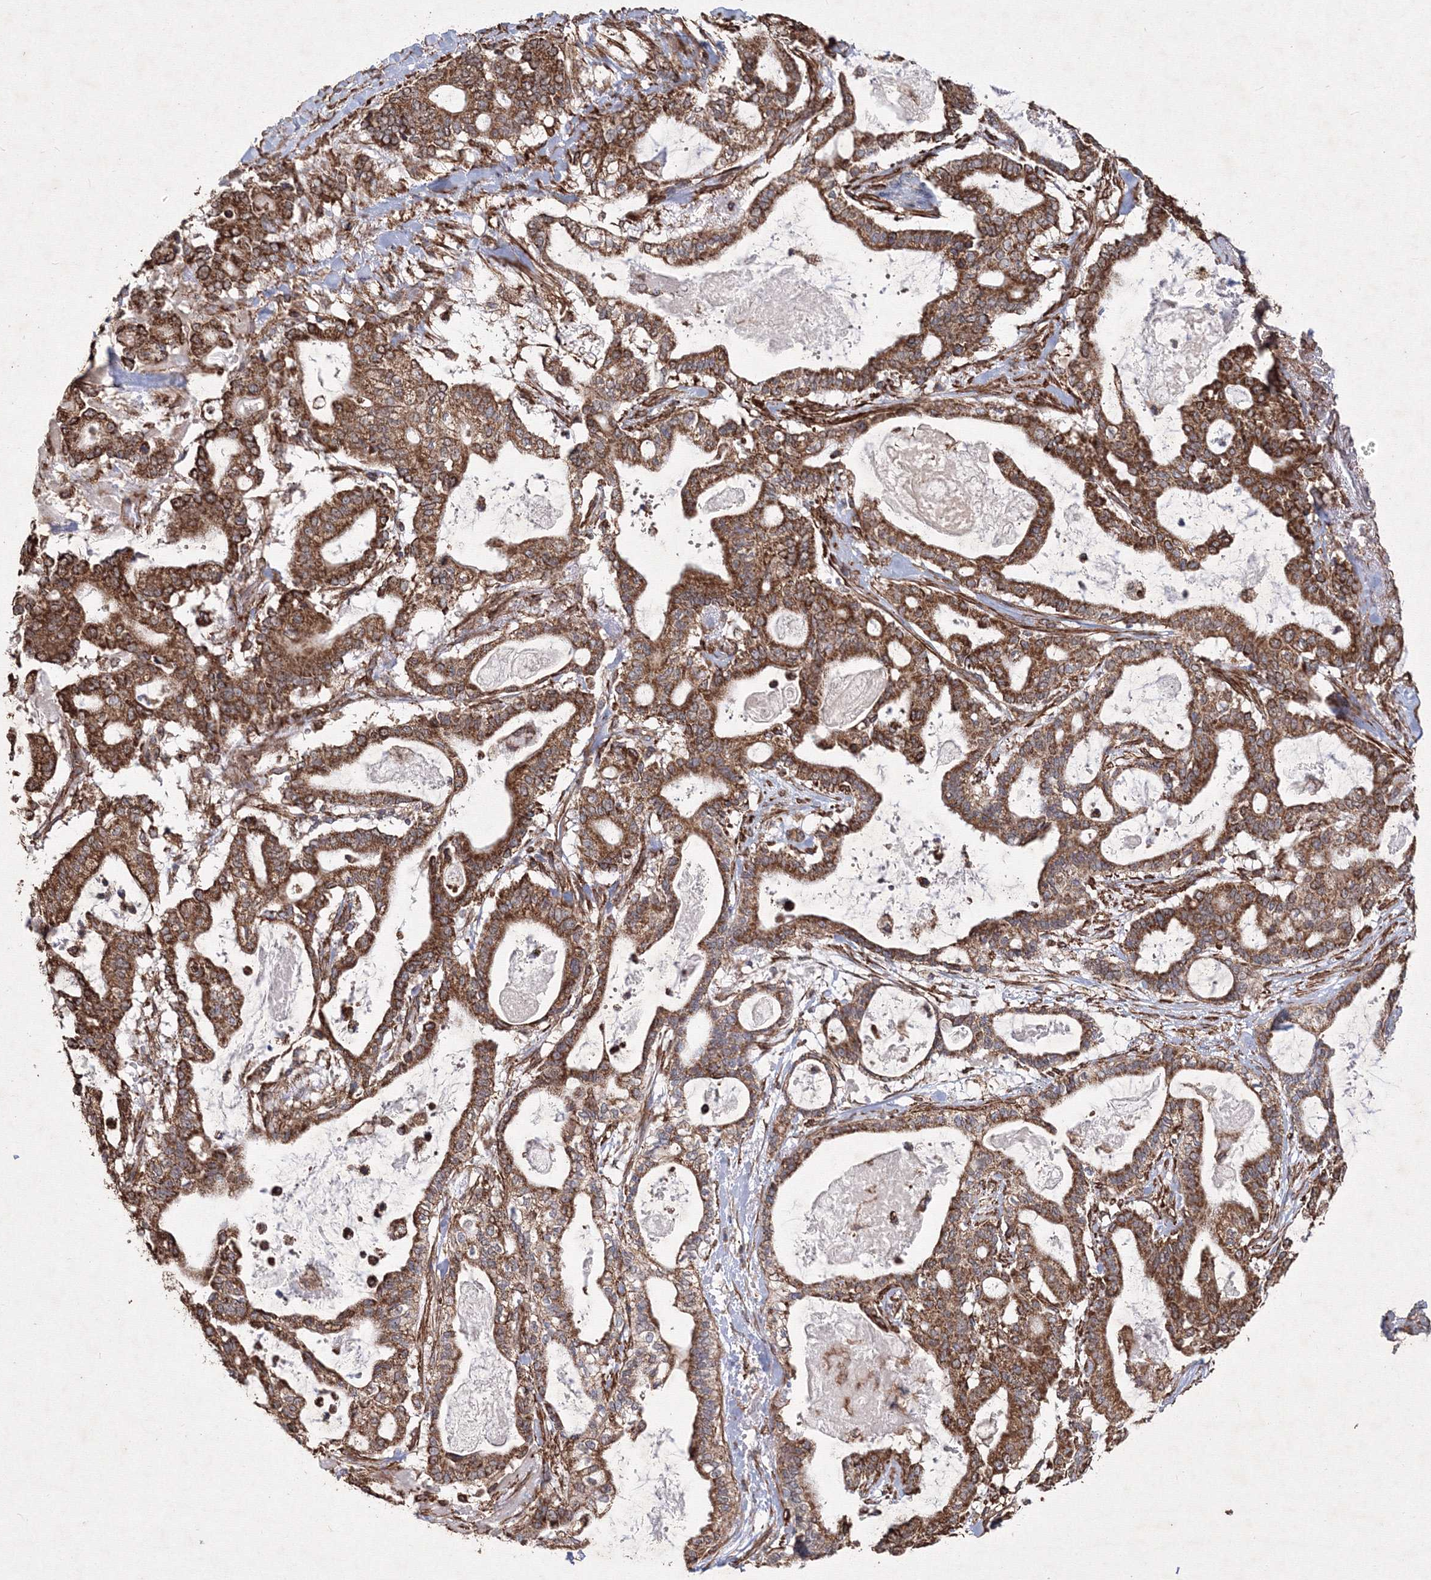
{"staining": {"intensity": "strong", "quantity": ">75%", "location": "cytoplasmic/membranous"}, "tissue": "pancreatic cancer", "cell_type": "Tumor cells", "image_type": "cancer", "snomed": [{"axis": "morphology", "description": "Adenocarcinoma, NOS"}, {"axis": "topography", "description": "Pancreas"}], "caption": "Protein expression analysis of human adenocarcinoma (pancreatic) reveals strong cytoplasmic/membranous staining in approximately >75% of tumor cells.", "gene": "TMEM139", "patient": {"sex": "male", "age": 63}}